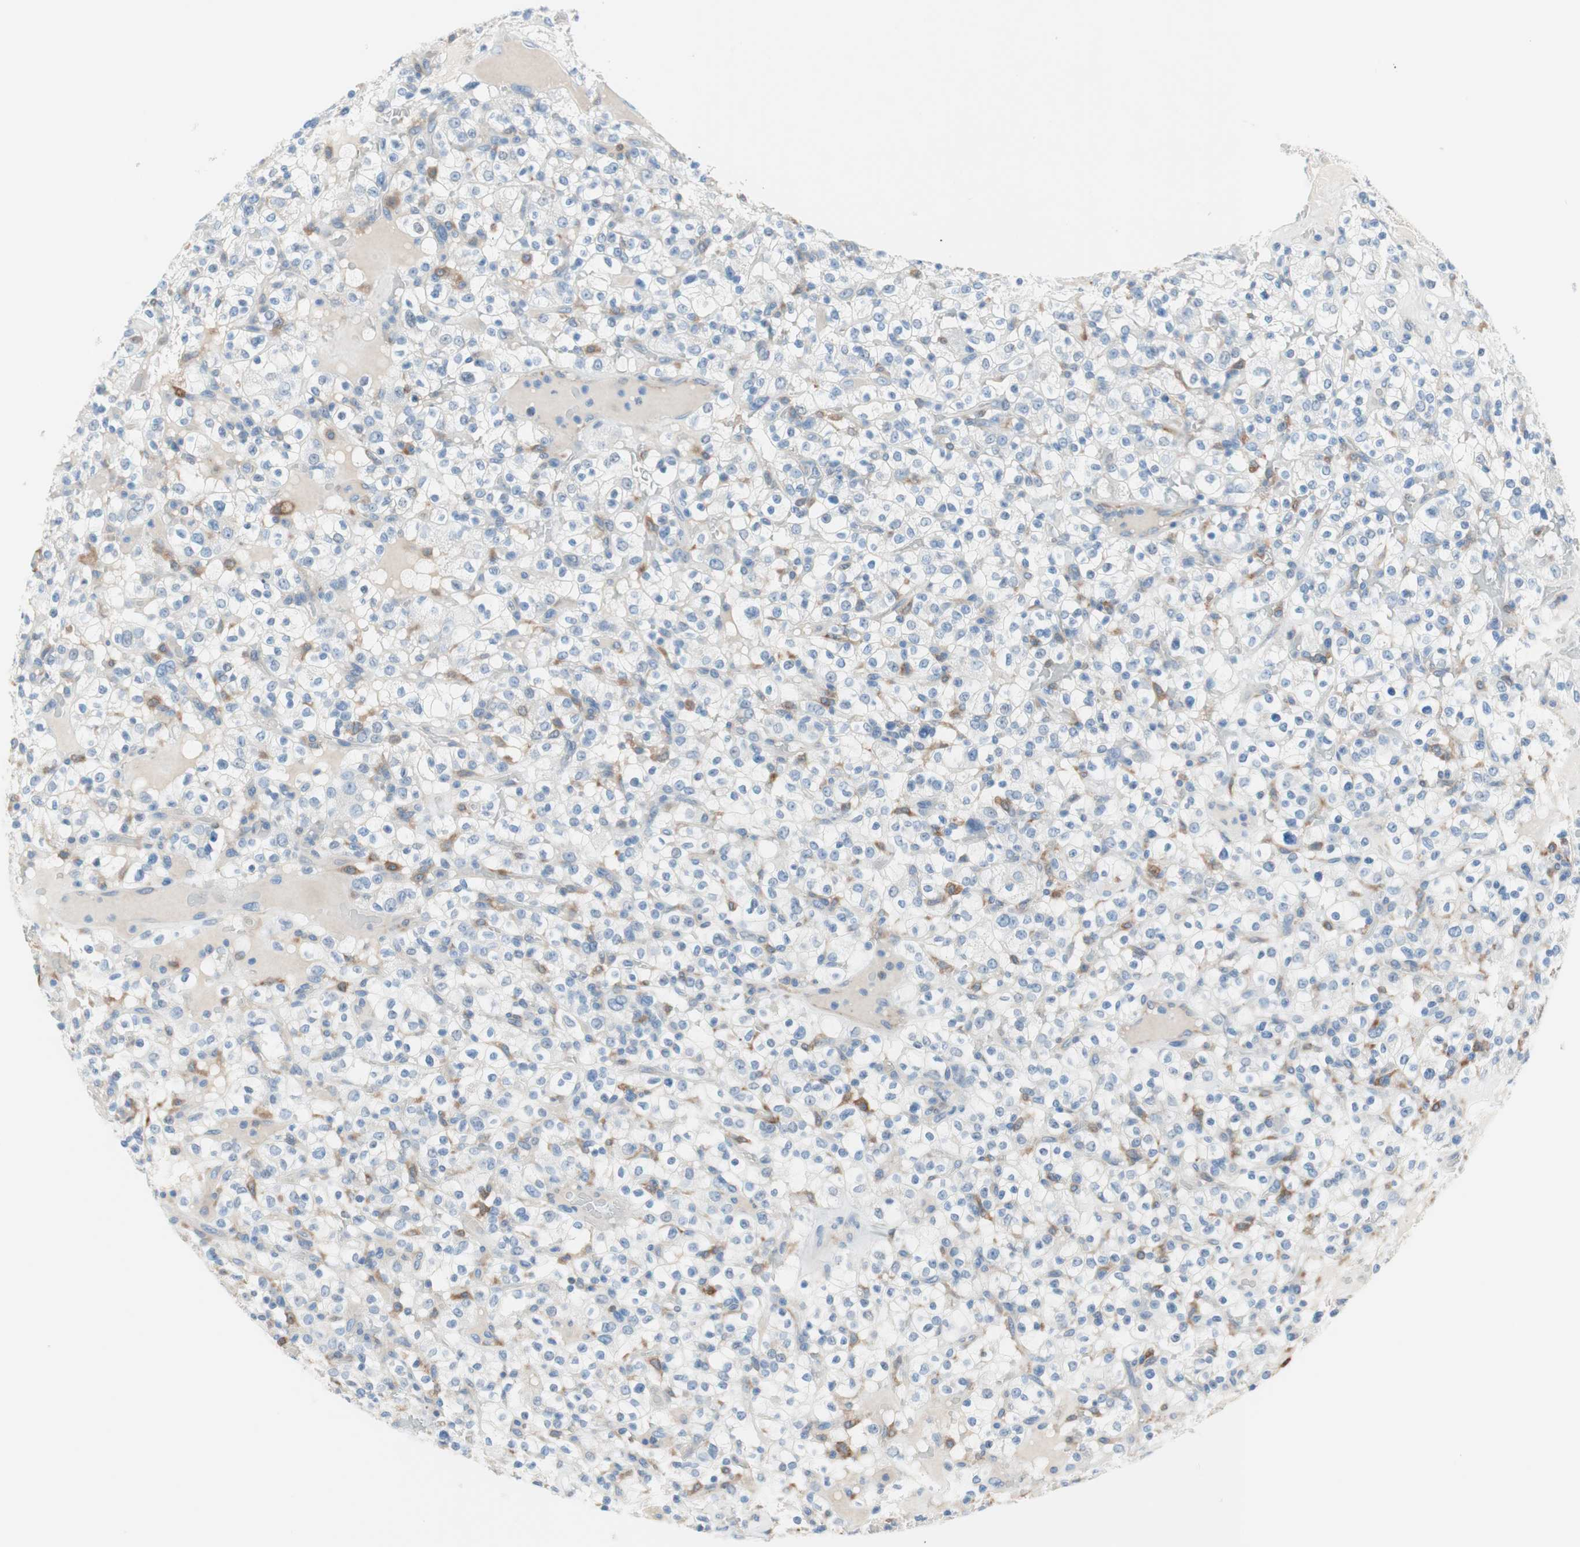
{"staining": {"intensity": "negative", "quantity": "none", "location": "none"}, "tissue": "renal cancer", "cell_type": "Tumor cells", "image_type": "cancer", "snomed": [{"axis": "morphology", "description": "Normal tissue, NOS"}, {"axis": "morphology", "description": "Adenocarcinoma, NOS"}, {"axis": "topography", "description": "Kidney"}], "caption": "Immunohistochemical staining of adenocarcinoma (renal) demonstrates no significant positivity in tumor cells. (IHC, brightfield microscopy, high magnification).", "gene": "GLUL", "patient": {"sex": "female", "age": 72}}